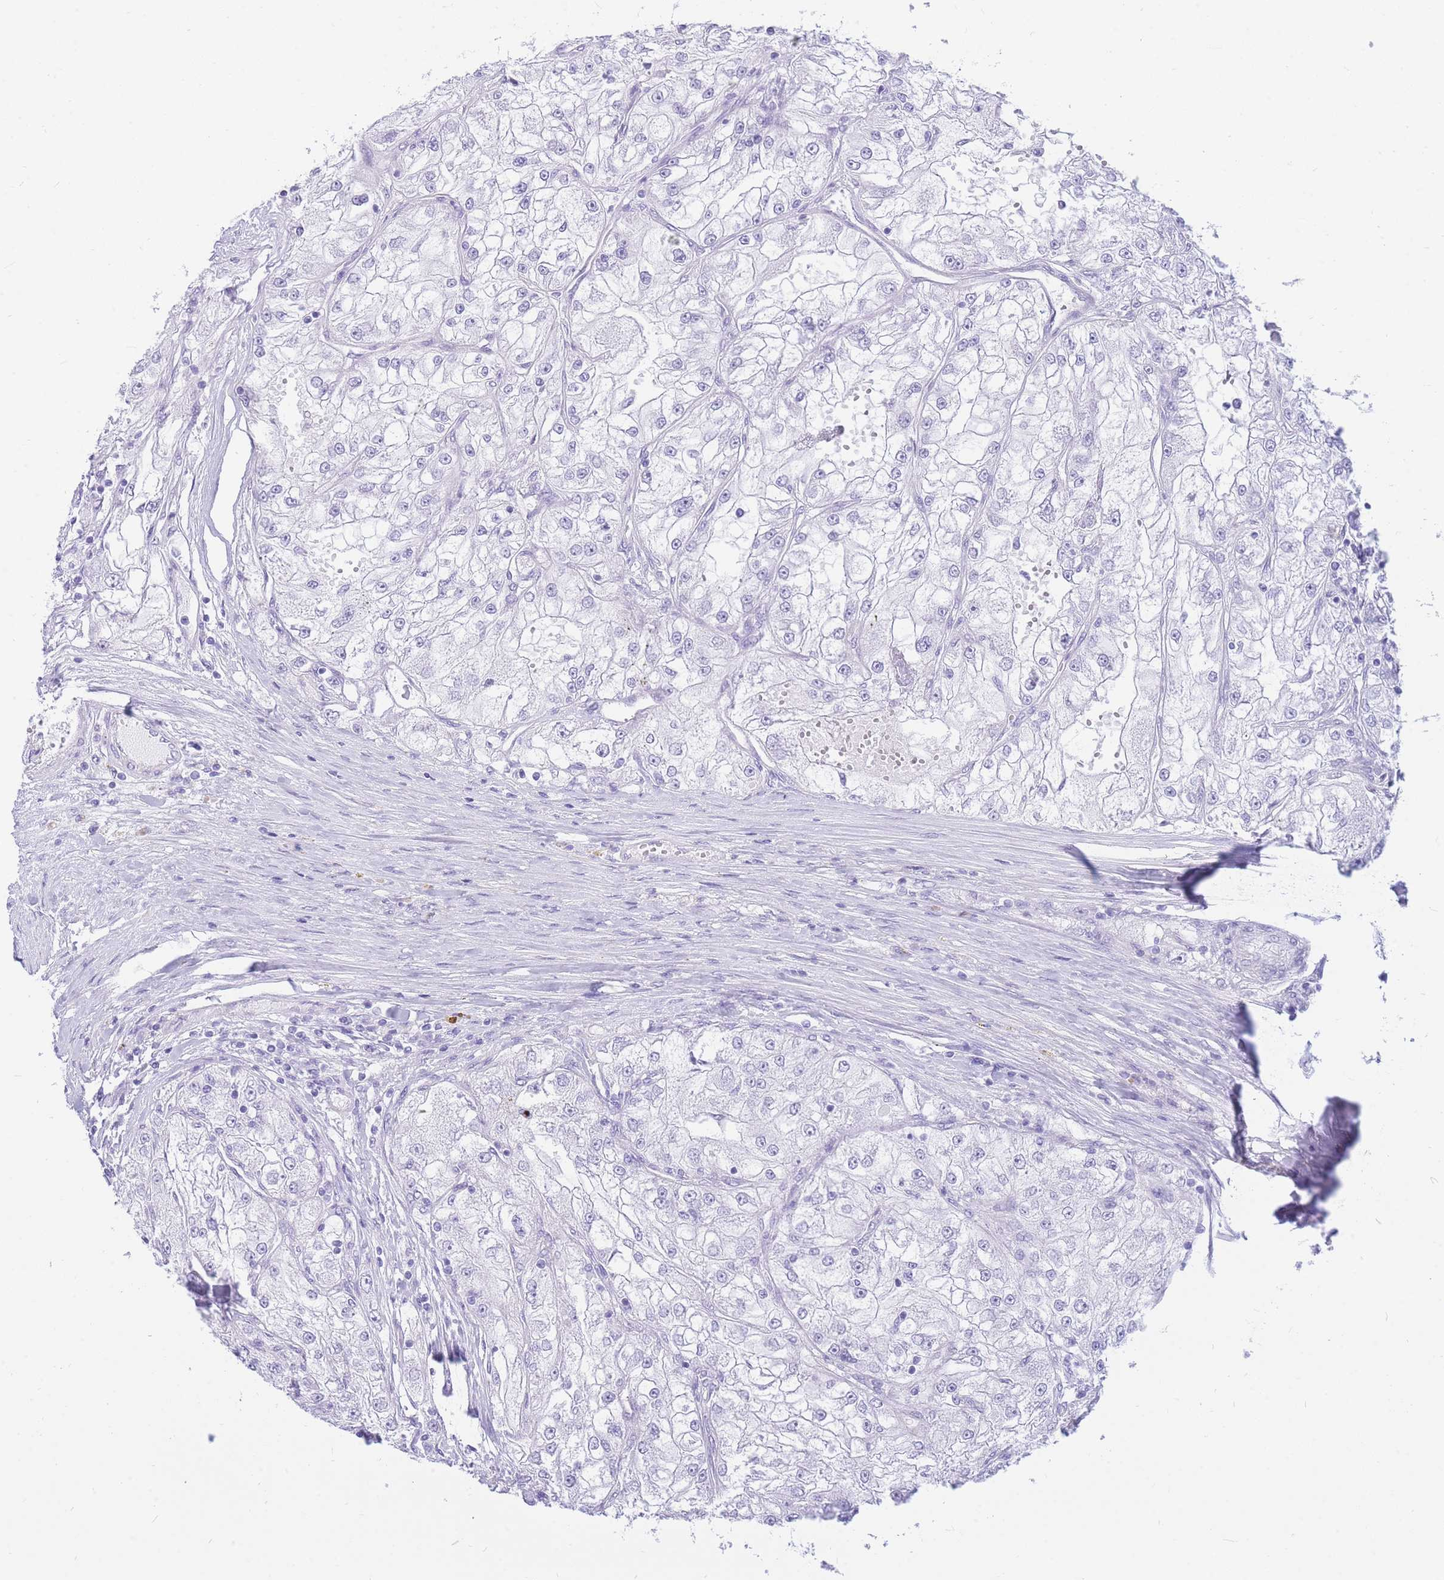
{"staining": {"intensity": "negative", "quantity": "none", "location": "none"}, "tissue": "renal cancer", "cell_type": "Tumor cells", "image_type": "cancer", "snomed": [{"axis": "morphology", "description": "Adenocarcinoma, NOS"}, {"axis": "topography", "description": "Kidney"}], "caption": "The image shows no significant expression in tumor cells of renal cancer (adenocarcinoma).", "gene": "ZNF311", "patient": {"sex": "female", "age": 72}}